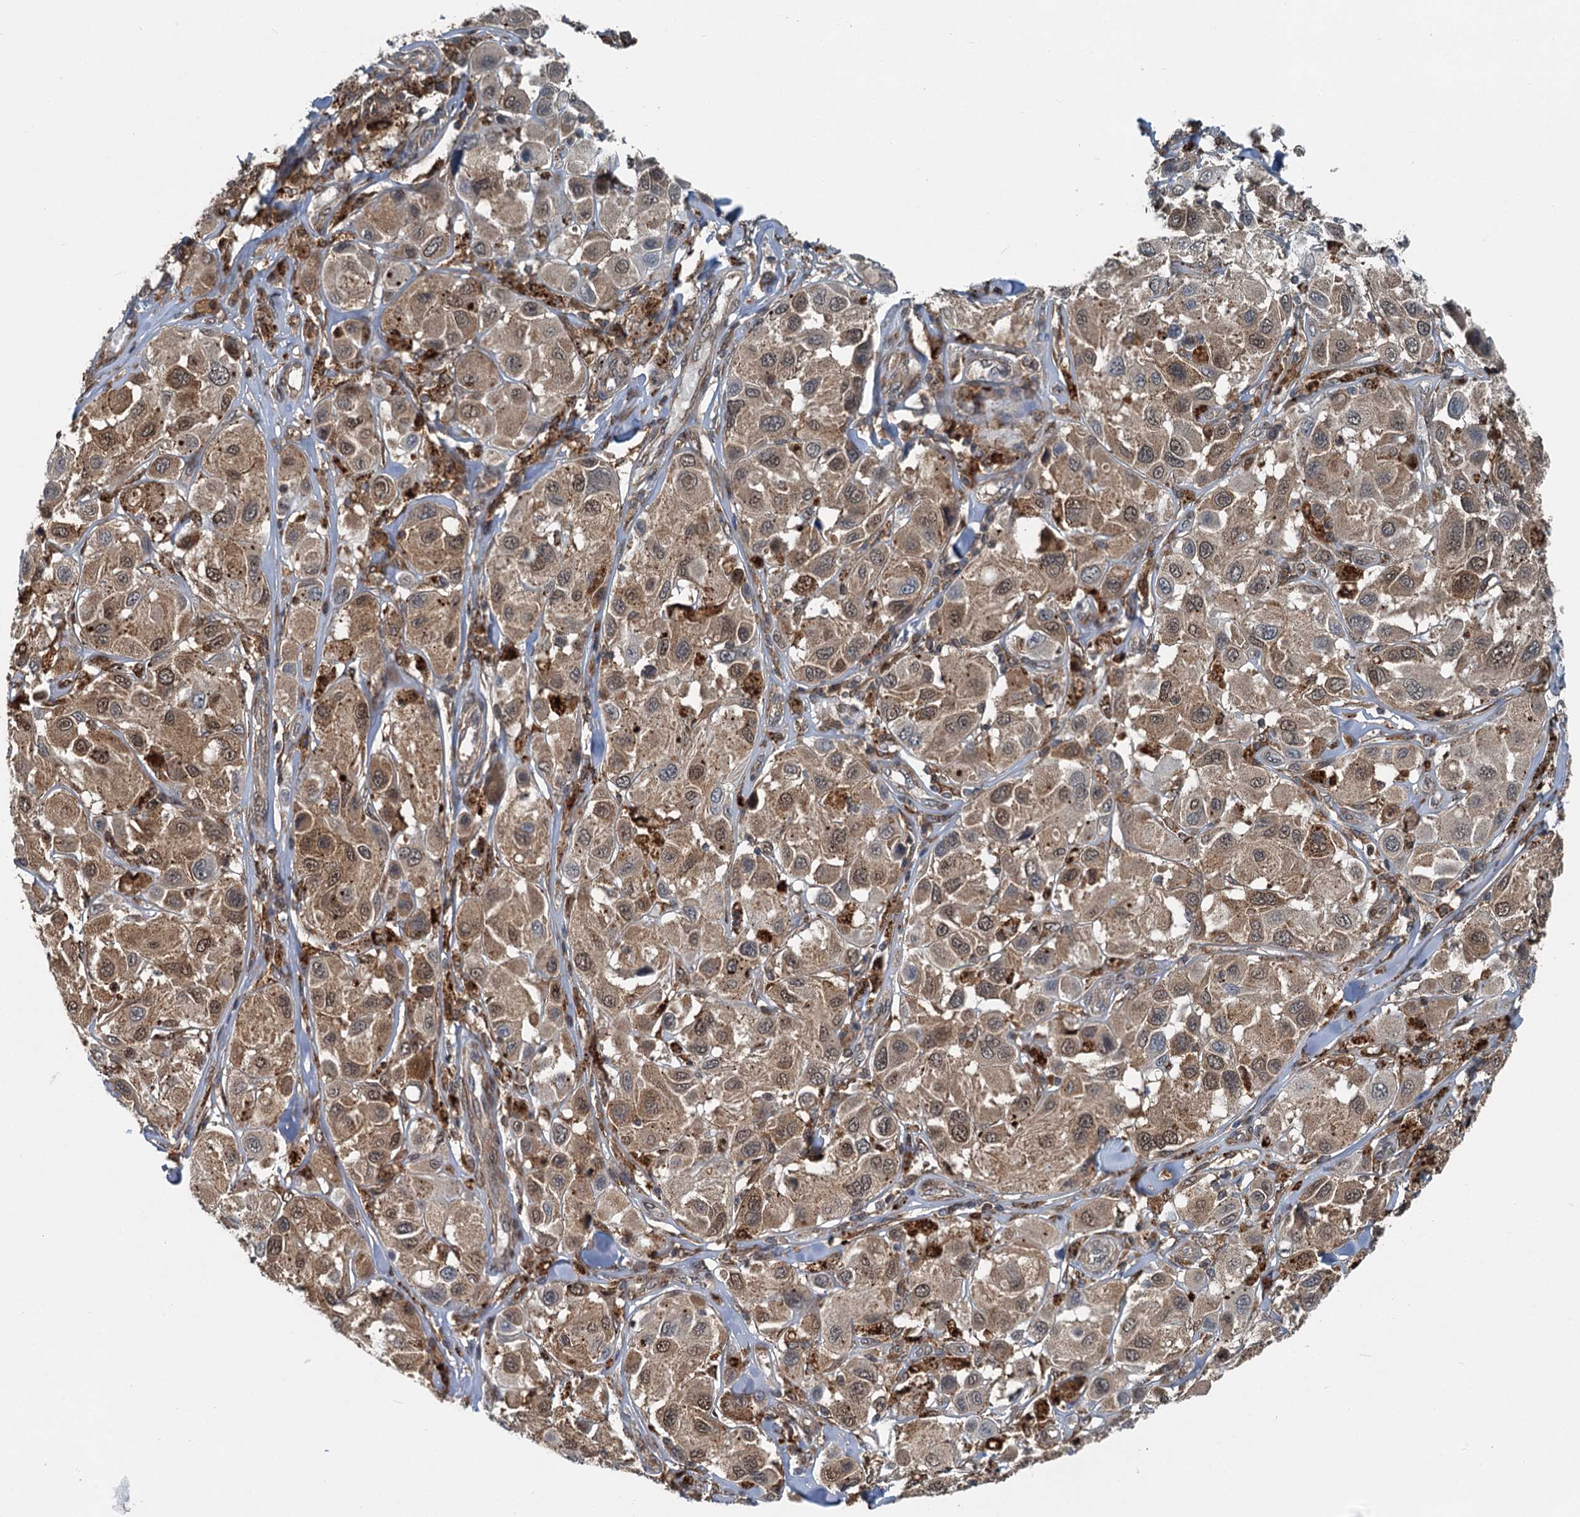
{"staining": {"intensity": "weak", "quantity": "25%-75%", "location": "cytoplasmic/membranous,nuclear"}, "tissue": "melanoma", "cell_type": "Tumor cells", "image_type": "cancer", "snomed": [{"axis": "morphology", "description": "Malignant melanoma, Metastatic site"}, {"axis": "topography", "description": "Skin"}], "caption": "Melanoma stained with a protein marker reveals weak staining in tumor cells.", "gene": "GPI", "patient": {"sex": "male", "age": 41}}